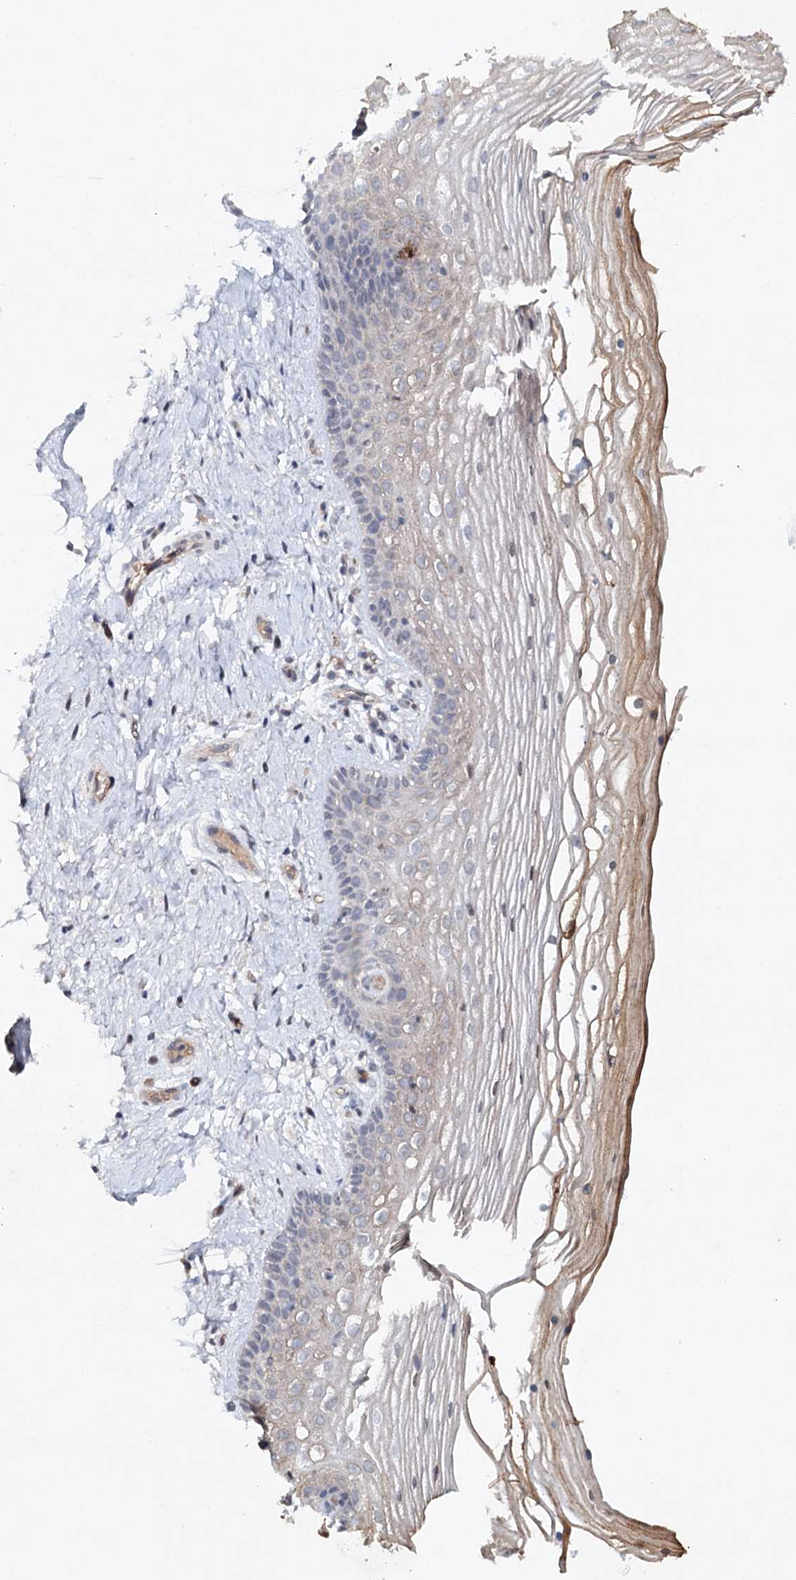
{"staining": {"intensity": "moderate", "quantity": "25%-75%", "location": "cytoplasmic/membranous"}, "tissue": "vagina", "cell_type": "Squamous epithelial cells", "image_type": "normal", "snomed": [{"axis": "morphology", "description": "Normal tissue, NOS"}, {"axis": "topography", "description": "Vagina"}], "caption": "About 25%-75% of squamous epithelial cells in unremarkable vagina reveal moderate cytoplasmic/membranous protein expression as visualized by brown immunohistochemical staining.", "gene": "SYNPO", "patient": {"sex": "female", "age": 46}}